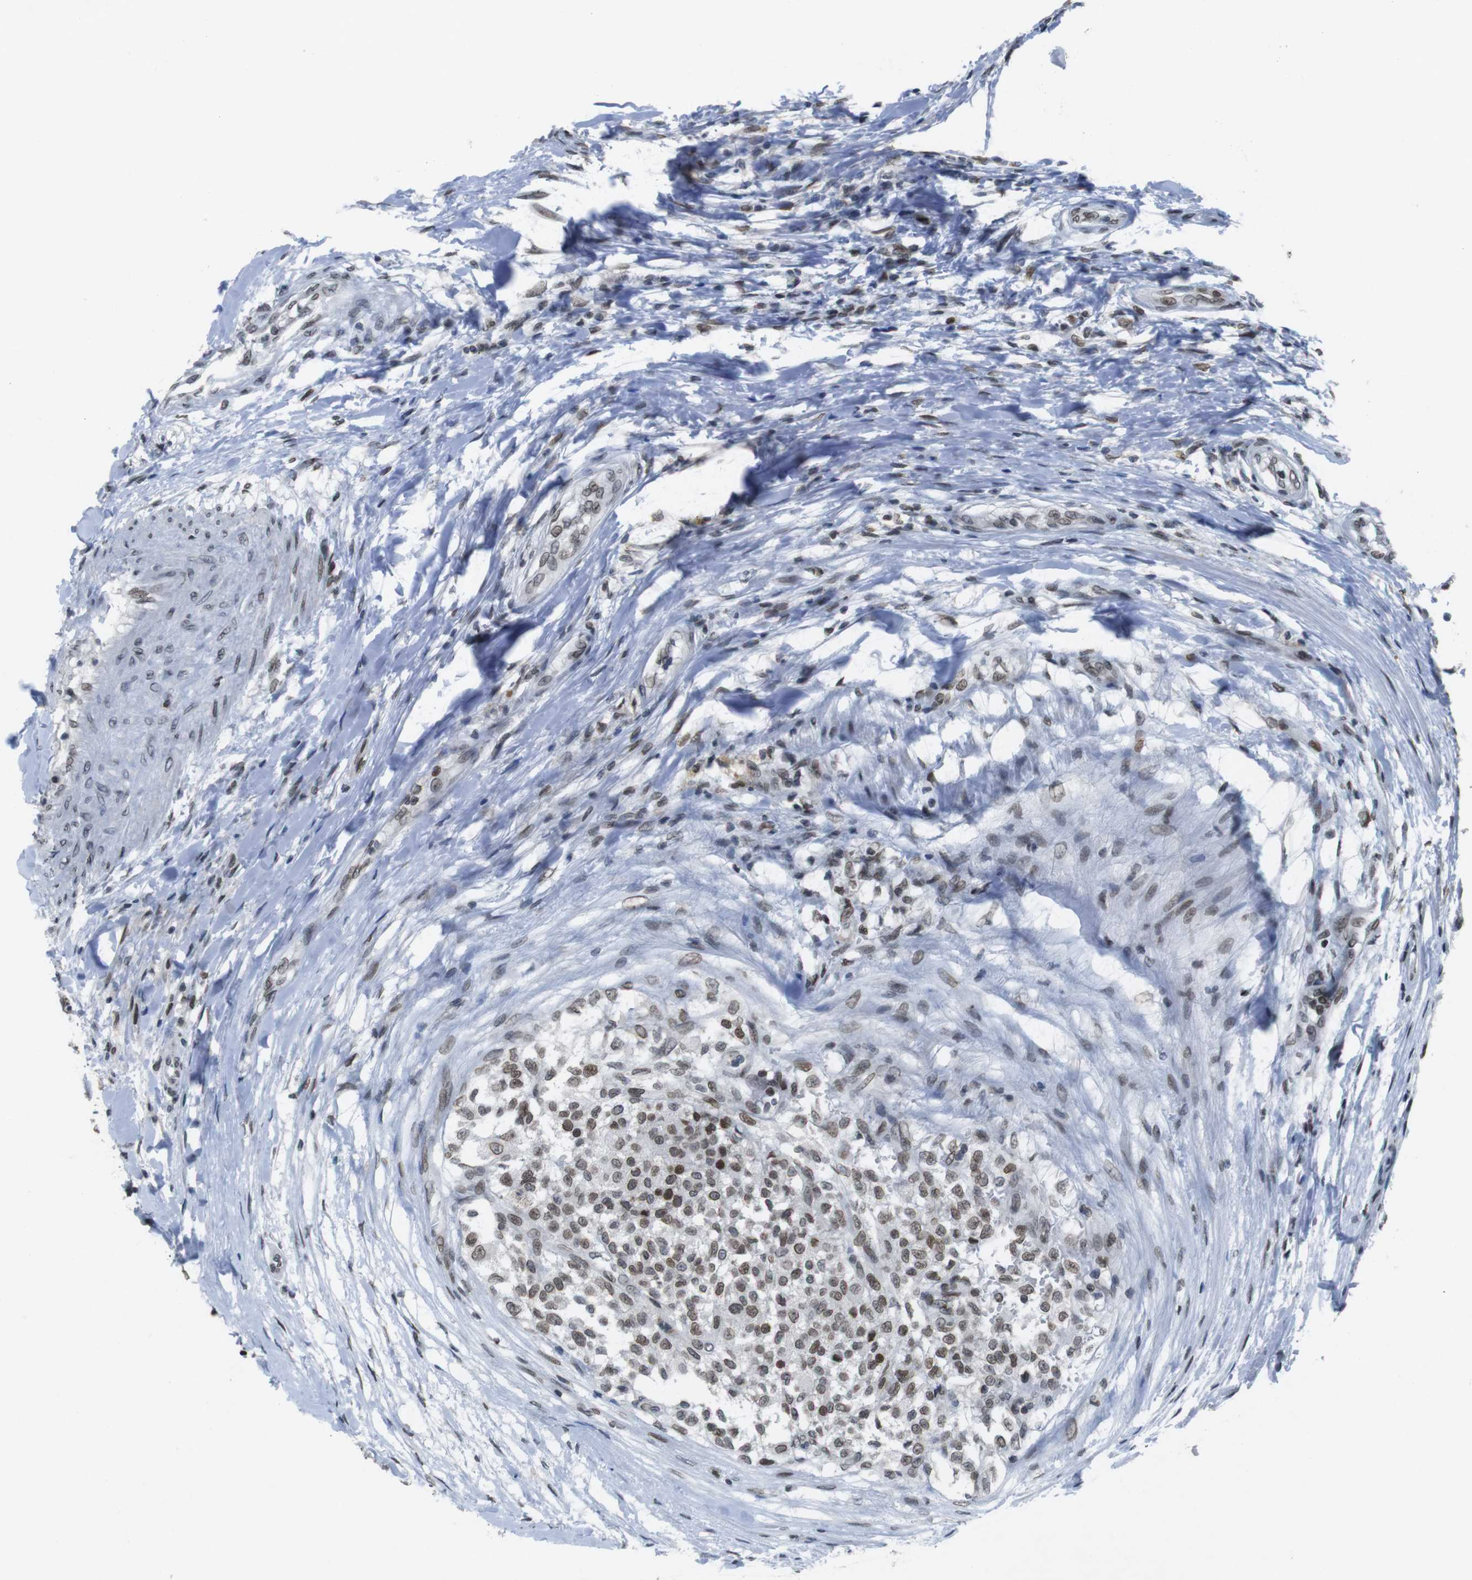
{"staining": {"intensity": "moderate", "quantity": ">75%", "location": "cytoplasmic/membranous,nuclear"}, "tissue": "testis cancer", "cell_type": "Tumor cells", "image_type": "cancer", "snomed": [{"axis": "morphology", "description": "Seminoma, NOS"}, {"axis": "topography", "description": "Testis"}], "caption": "Immunohistochemistry (IHC) image of testis seminoma stained for a protein (brown), which exhibits medium levels of moderate cytoplasmic/membranous and nuclear expression in approximately >75% of tumor cells.", "gene": "MAD1L1", "patient": {"sex": "male", "age": 59}}